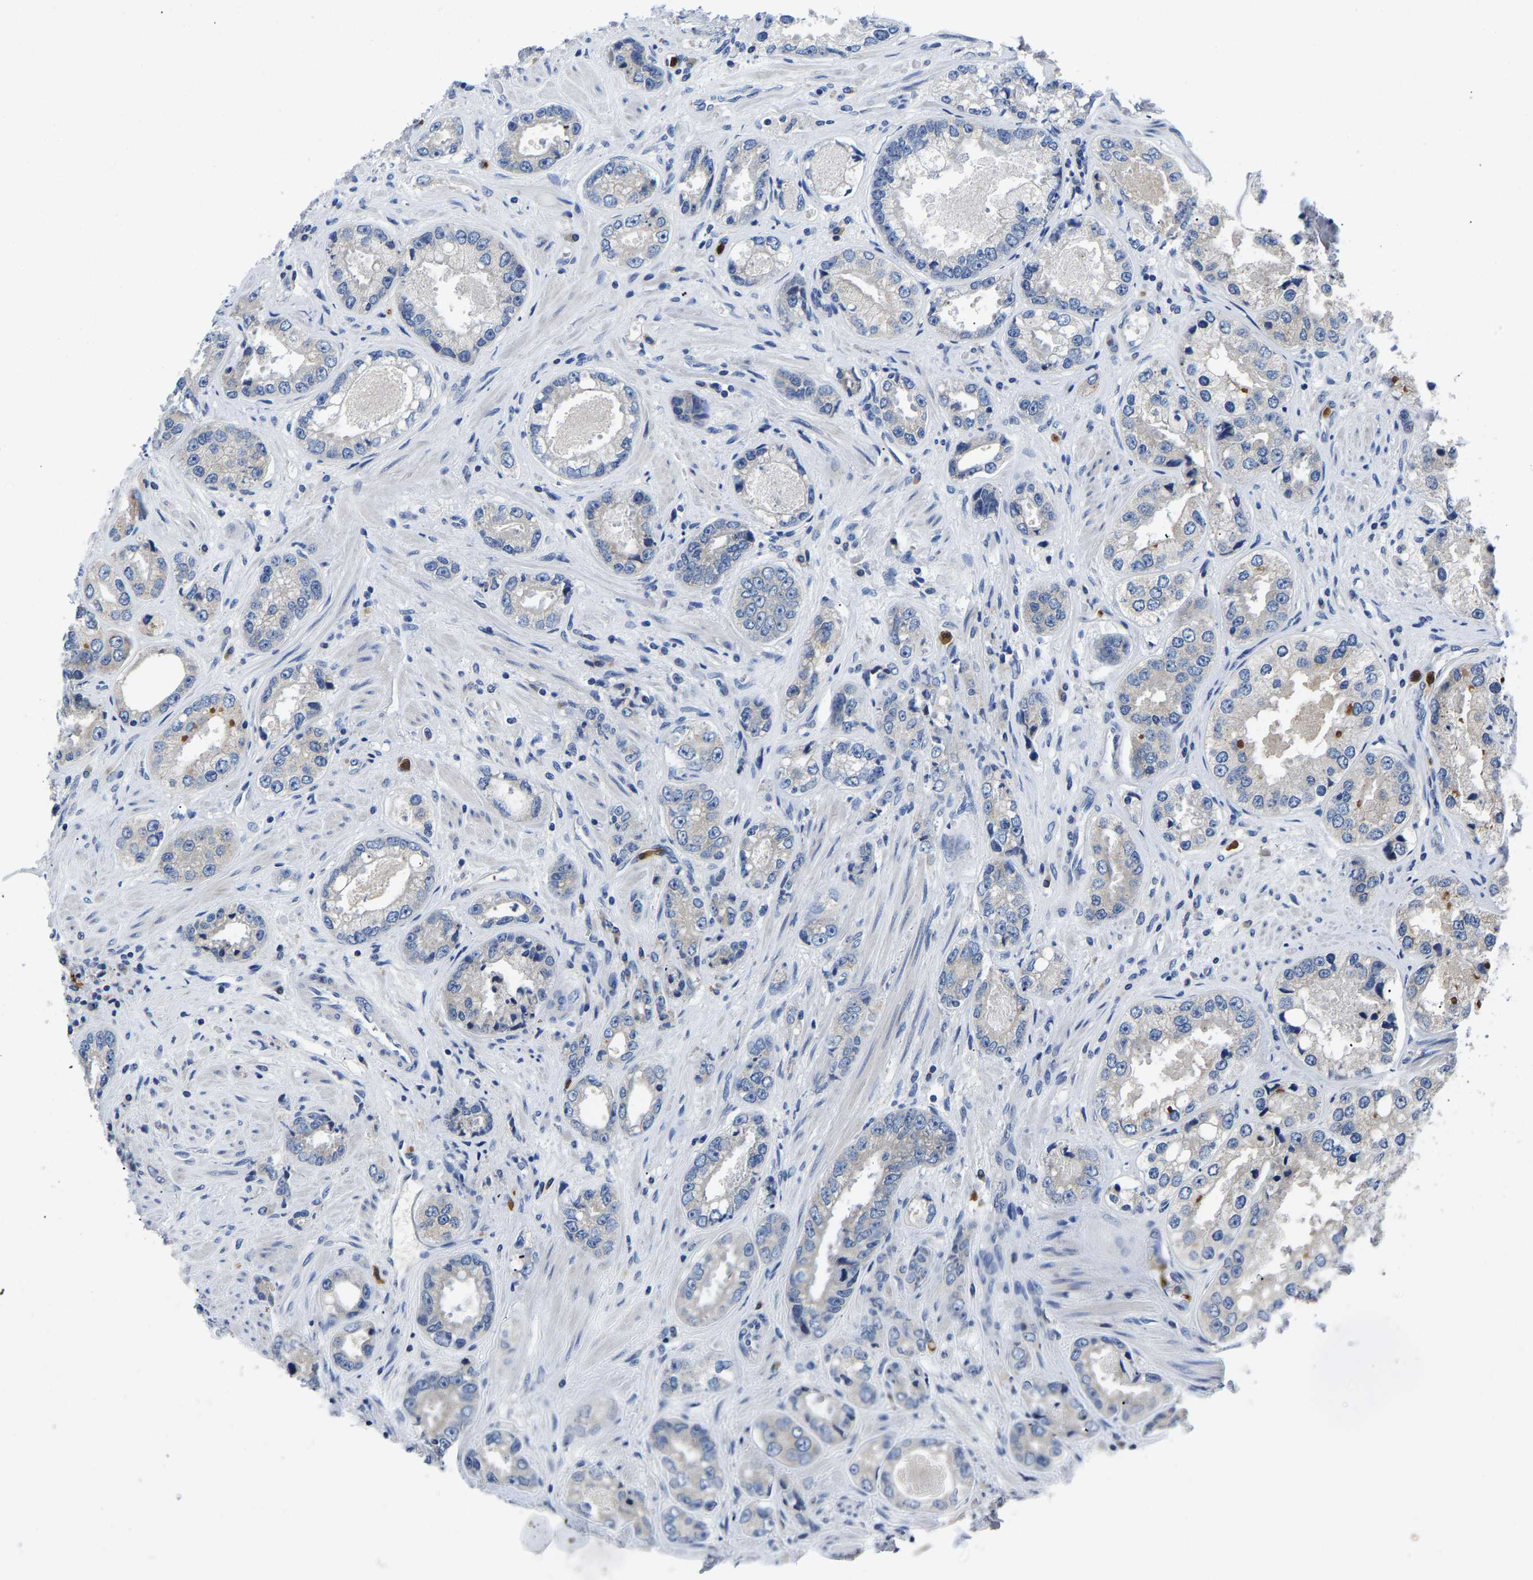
{"staining": {"intensity": "negative", "quantity": "none", "location": "none"}, "tissue": "prostate cancer", "cell_type": "Tumor cells", "image_type": "cancer", "snomed": [{"axis": "morphology", "description": "Adenocarcinoma, High grade"}, {"axis": "topography", "description": "Prostate"}], "caption": "Micrograph shows no significant protein expression in tumor cells of high-grade adenocarcinoma (prostate).", "gene": "TOR1B", "patient": {"sex": "male", "age": 61}}